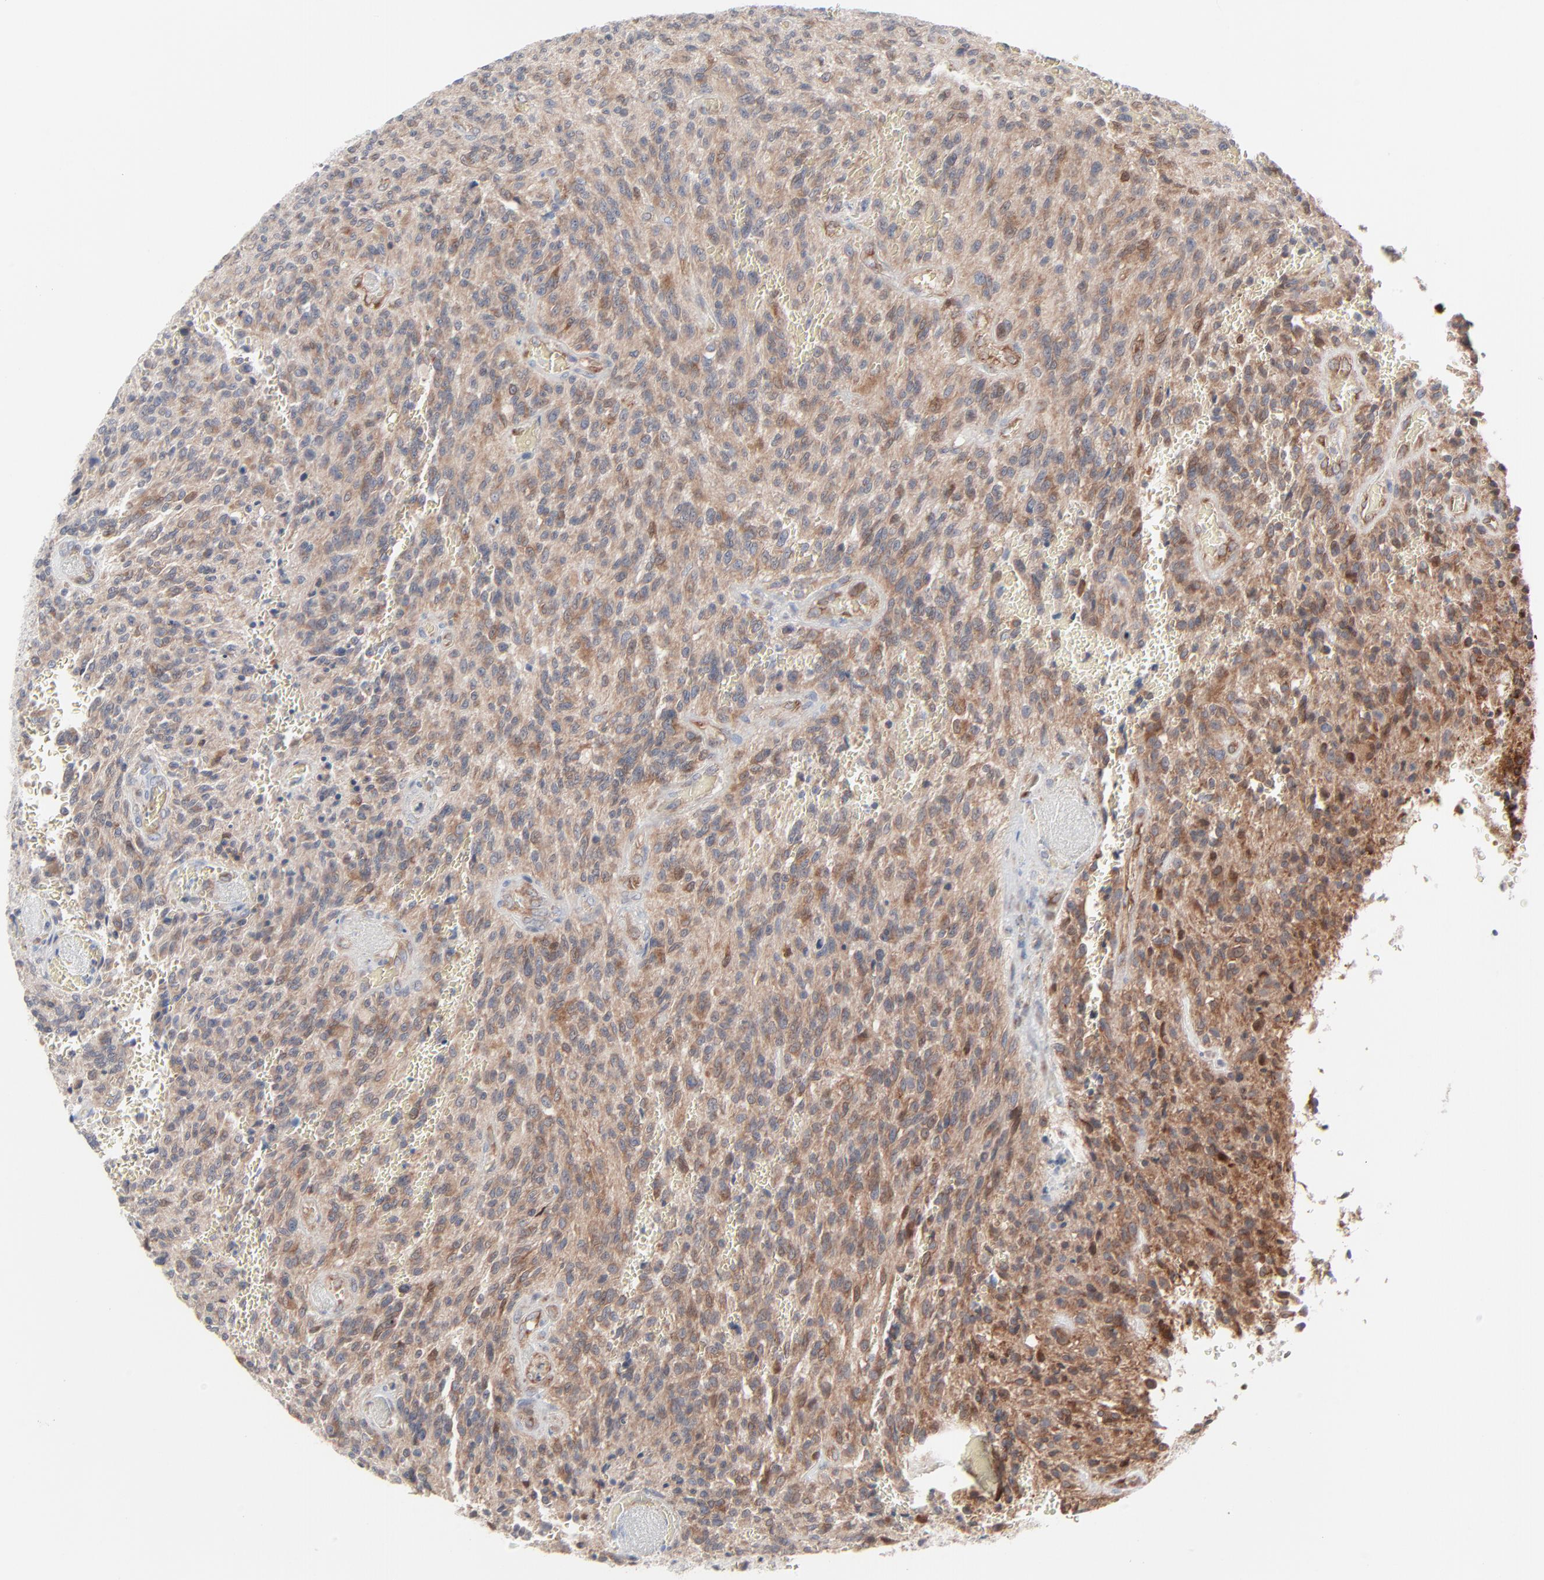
{"staining": {"intensity": "moderate", "quantity": ">75%", "location": "cytoplasmic/membranous"}, "tissue": "glioma", "cell_type": "Tumor cells", "image_type": "cancer", "snomed": [{"axis": "morphology", "description": "Normal tissue, NOS"}, {"axis": "morphology", "description": "Glioma, malignant, High grade"}, {"axis": "topography", "description": "Cerebral cortex"}], "caption": "Moderate cytoplasmic/membranous expression is identified in about >75% of tumor cells in malignant high-grade glioma. The protein is stained brown, and the nuclei are stained in blue (DAB IHC with brightfield microscopy, high magnification).", "gene": "KDSR", "patient": {"sex": "male", "age": 56}}